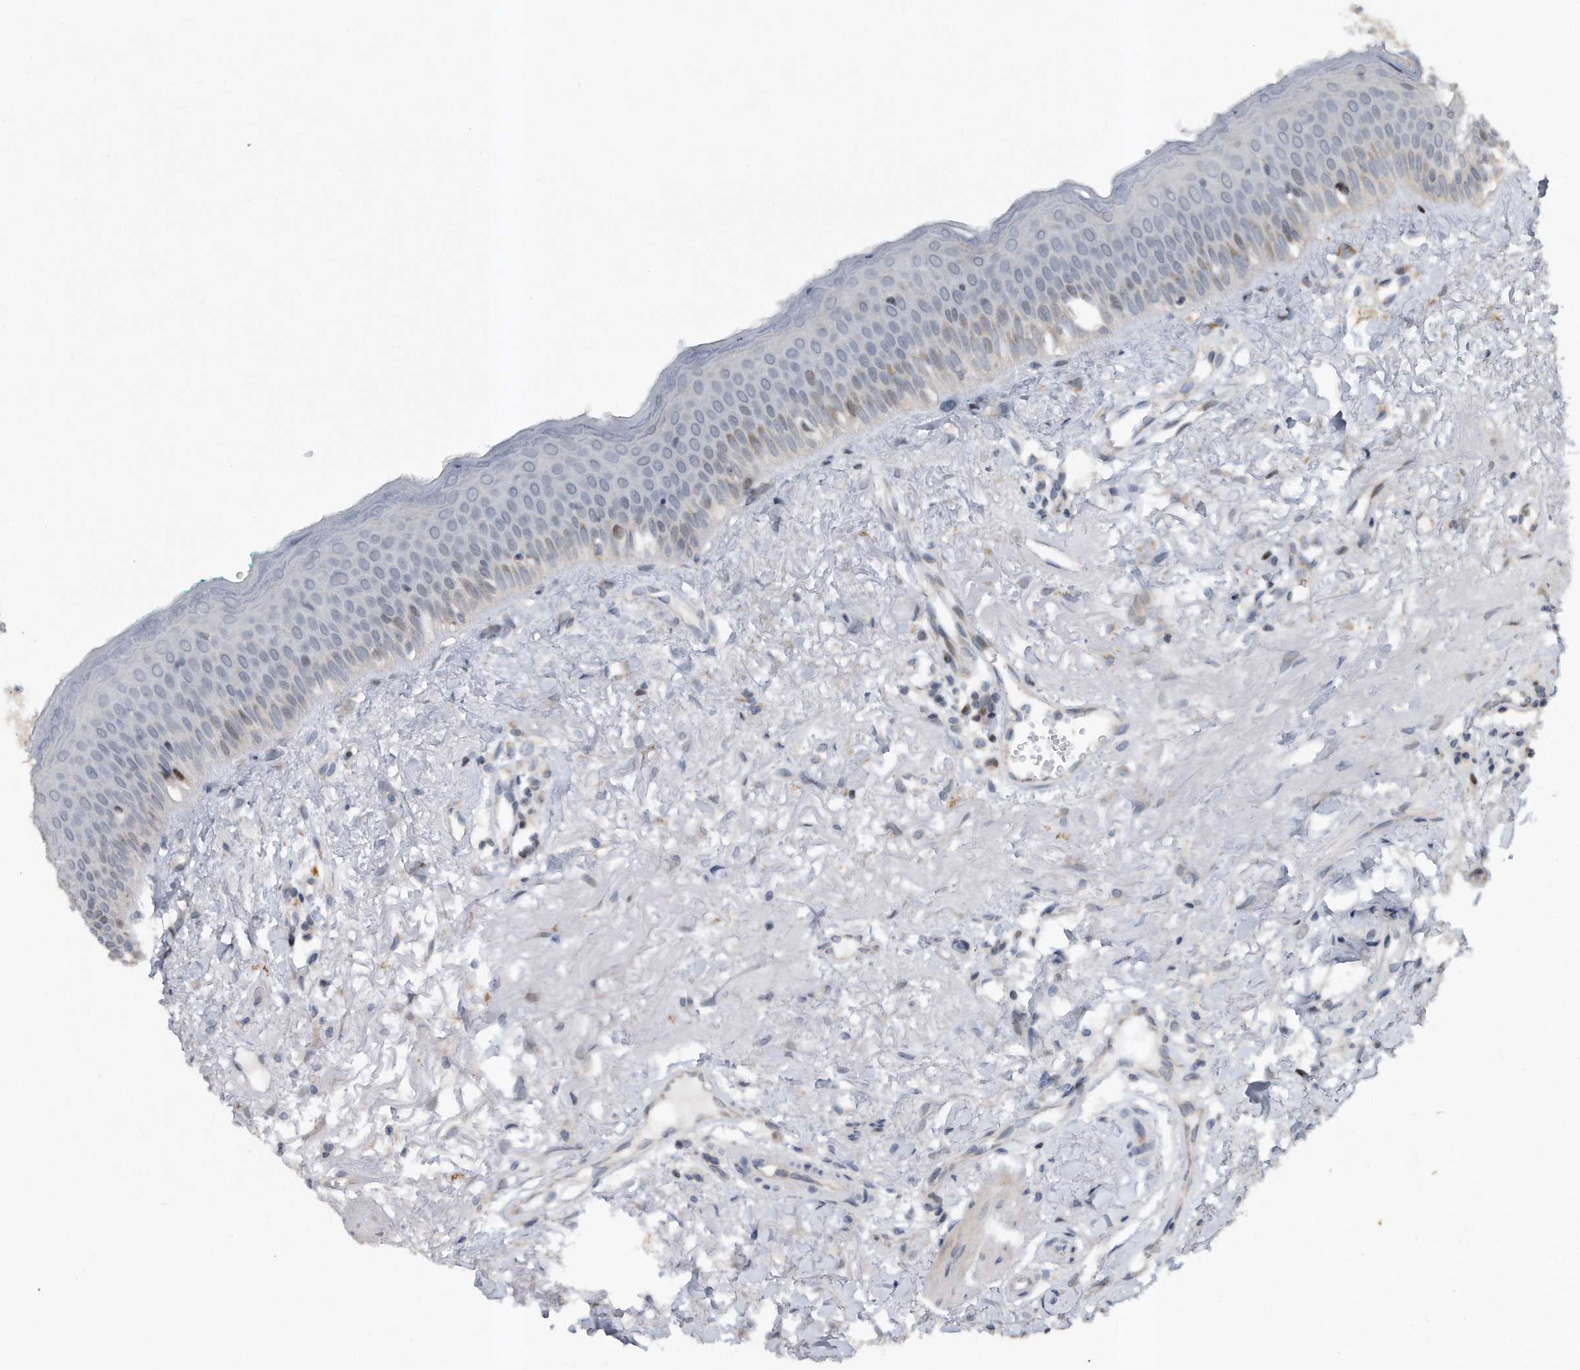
{"staining": {"intensity": "moderate", "quantity": "<25%", "location": "nuclear"}, "tissue": "oral mucosa", "cell_type": "Squamous epithelial cells", "image_type": "normal", "snomed": [{"axis": "morphology", "description": "Normal tissue, NOS"}, {"axis": "topography", "description": "Oral tissue"}], "caption": "Immunohistochemistry of unremarkable oral mucosa reveals low levels of moderate nuclear expression in approximately <25% of squamous epithelial cells.", "gene": "PGBD2", "patient": {"sex": "female", "age": 70}}